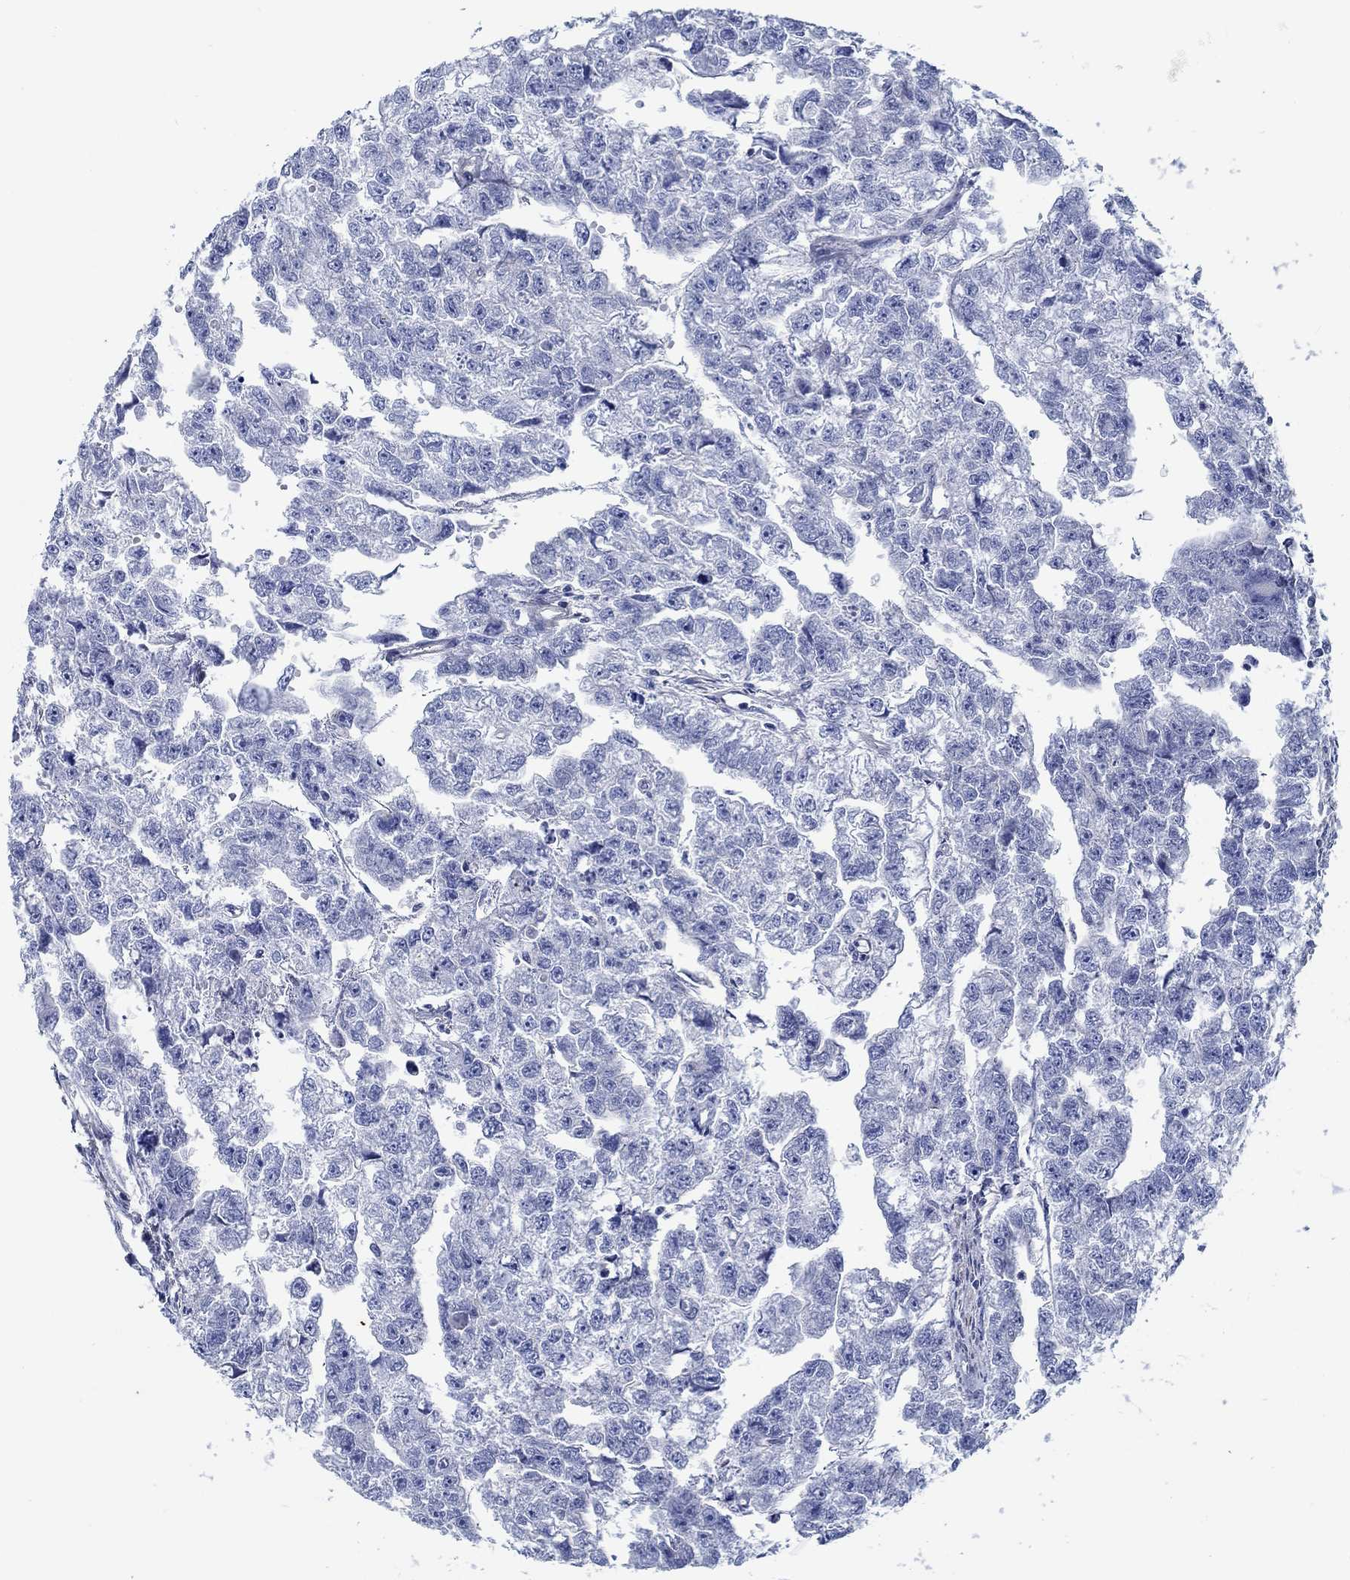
{"staining": {"intensity": "negative", "quantity": "none", "location": "none"}, "tissue": "testis cancer", "cell_type": "Tumor cells", "image_type": "cancer", "snomed": [{"axis": "morphology", "description": "Carcinoma, Embryonal, NOS"}, {"axis": "morphology", "description": "Teratoma, malignant, NOS"}, {"axis": "topography", "description": "Testis"}], "caption": "Micrograph shows no protein positivity in tumor cells of testis teratoma (malignant) tissue.", "gene": "FMN1", "patient": {"sex": "male", "age": 44}}